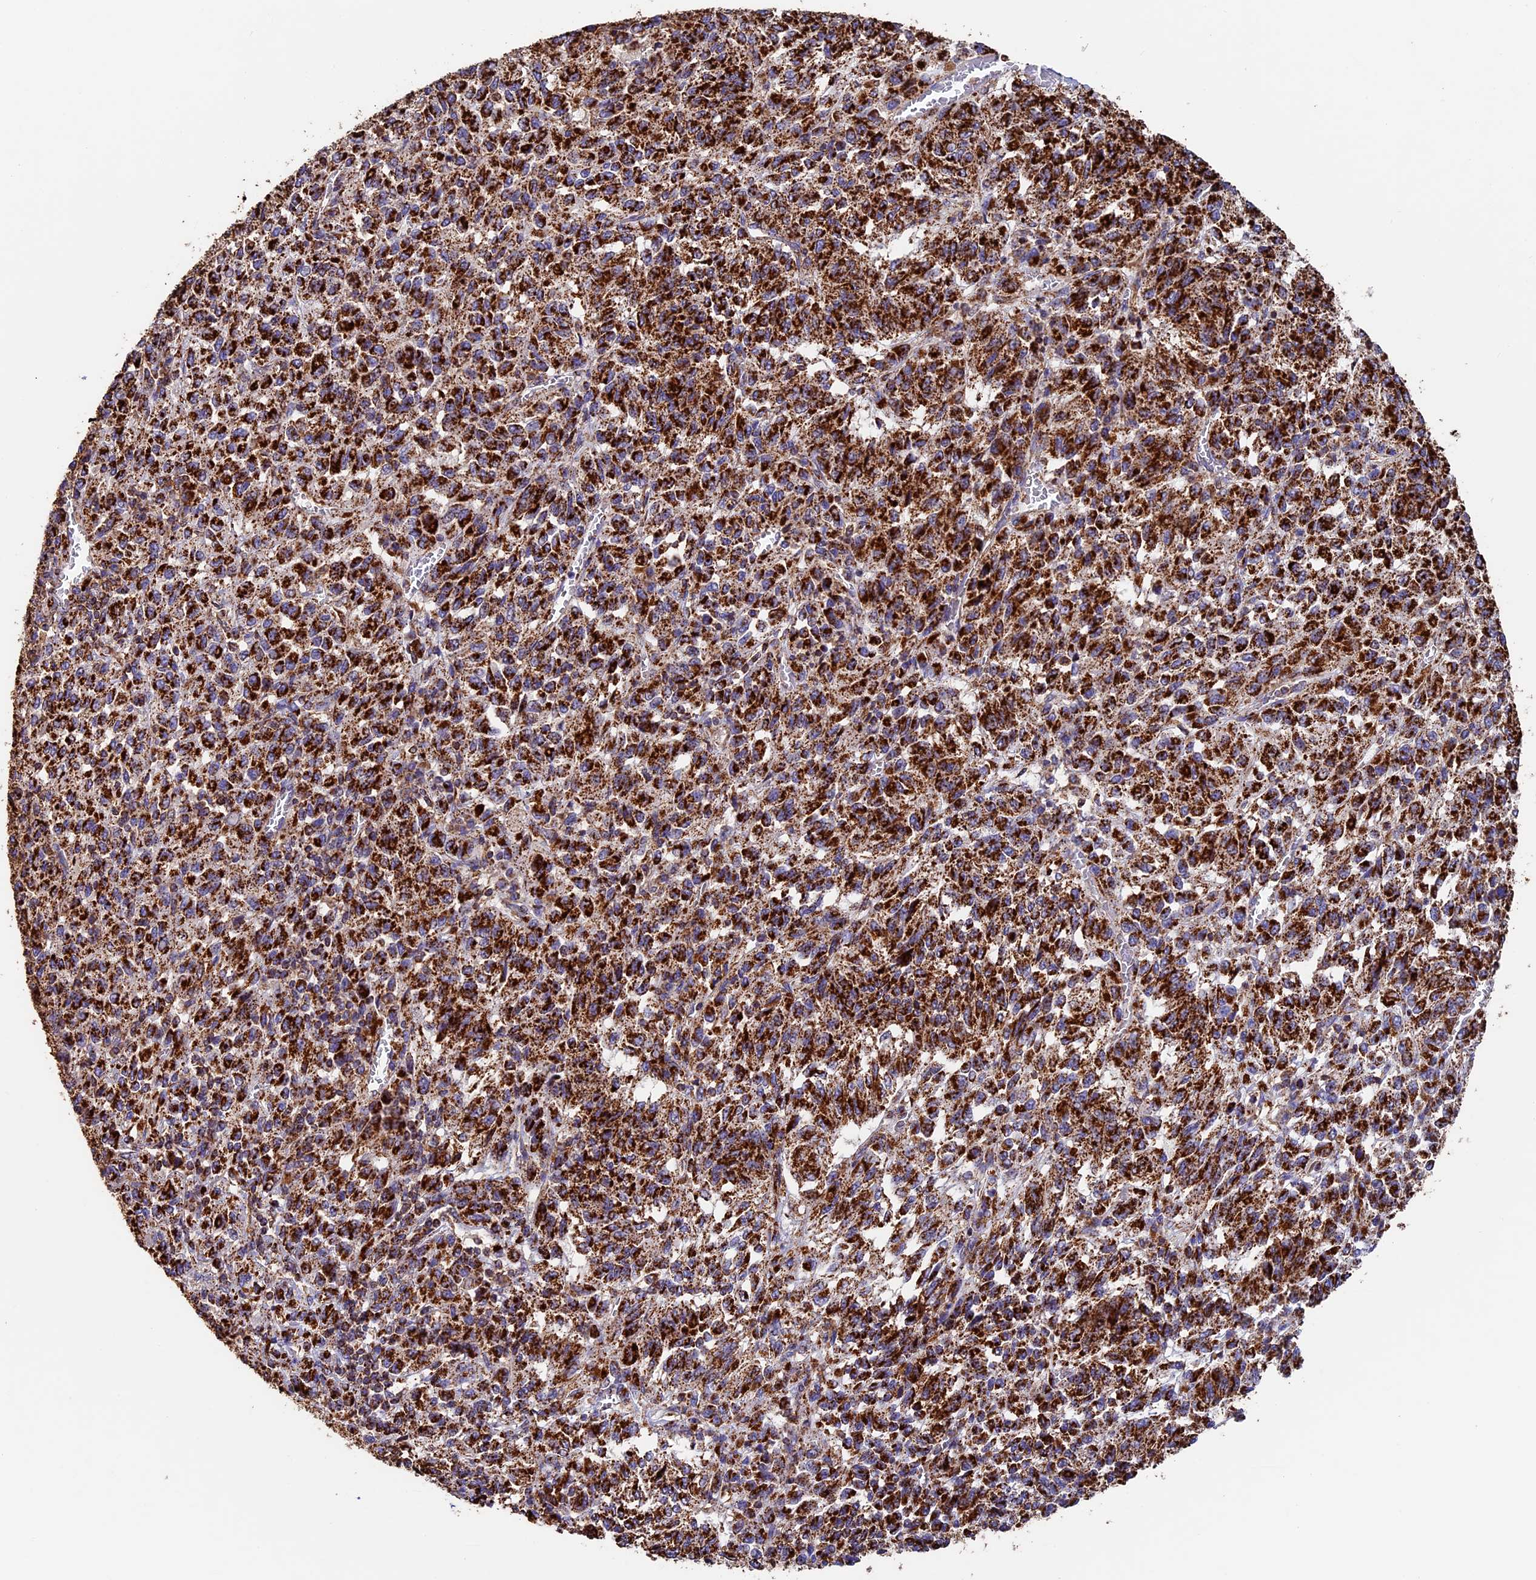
{"staining": {"intensity": "strong", "quantity": ">75%", "location": "cytoplasmic/membranous"}, "tissue": "melanoma", "cell_type": "Tumor cells", "image_type": "cancer", "snomed": [{"axis": "morphology", "description": "Malignant melanoma, Metastatic site"}, {"axis": "topography", "description": "Lung"}], "caption": "IHC image of human malignant melanoma (metastatic site) stained for a protein (brown), which shows high levels of strong cytoplasmic/membranous expression in about >75% of tumor cells.", "gene": "ADAT1", "patient": {"sex": "male", "age": 64}}